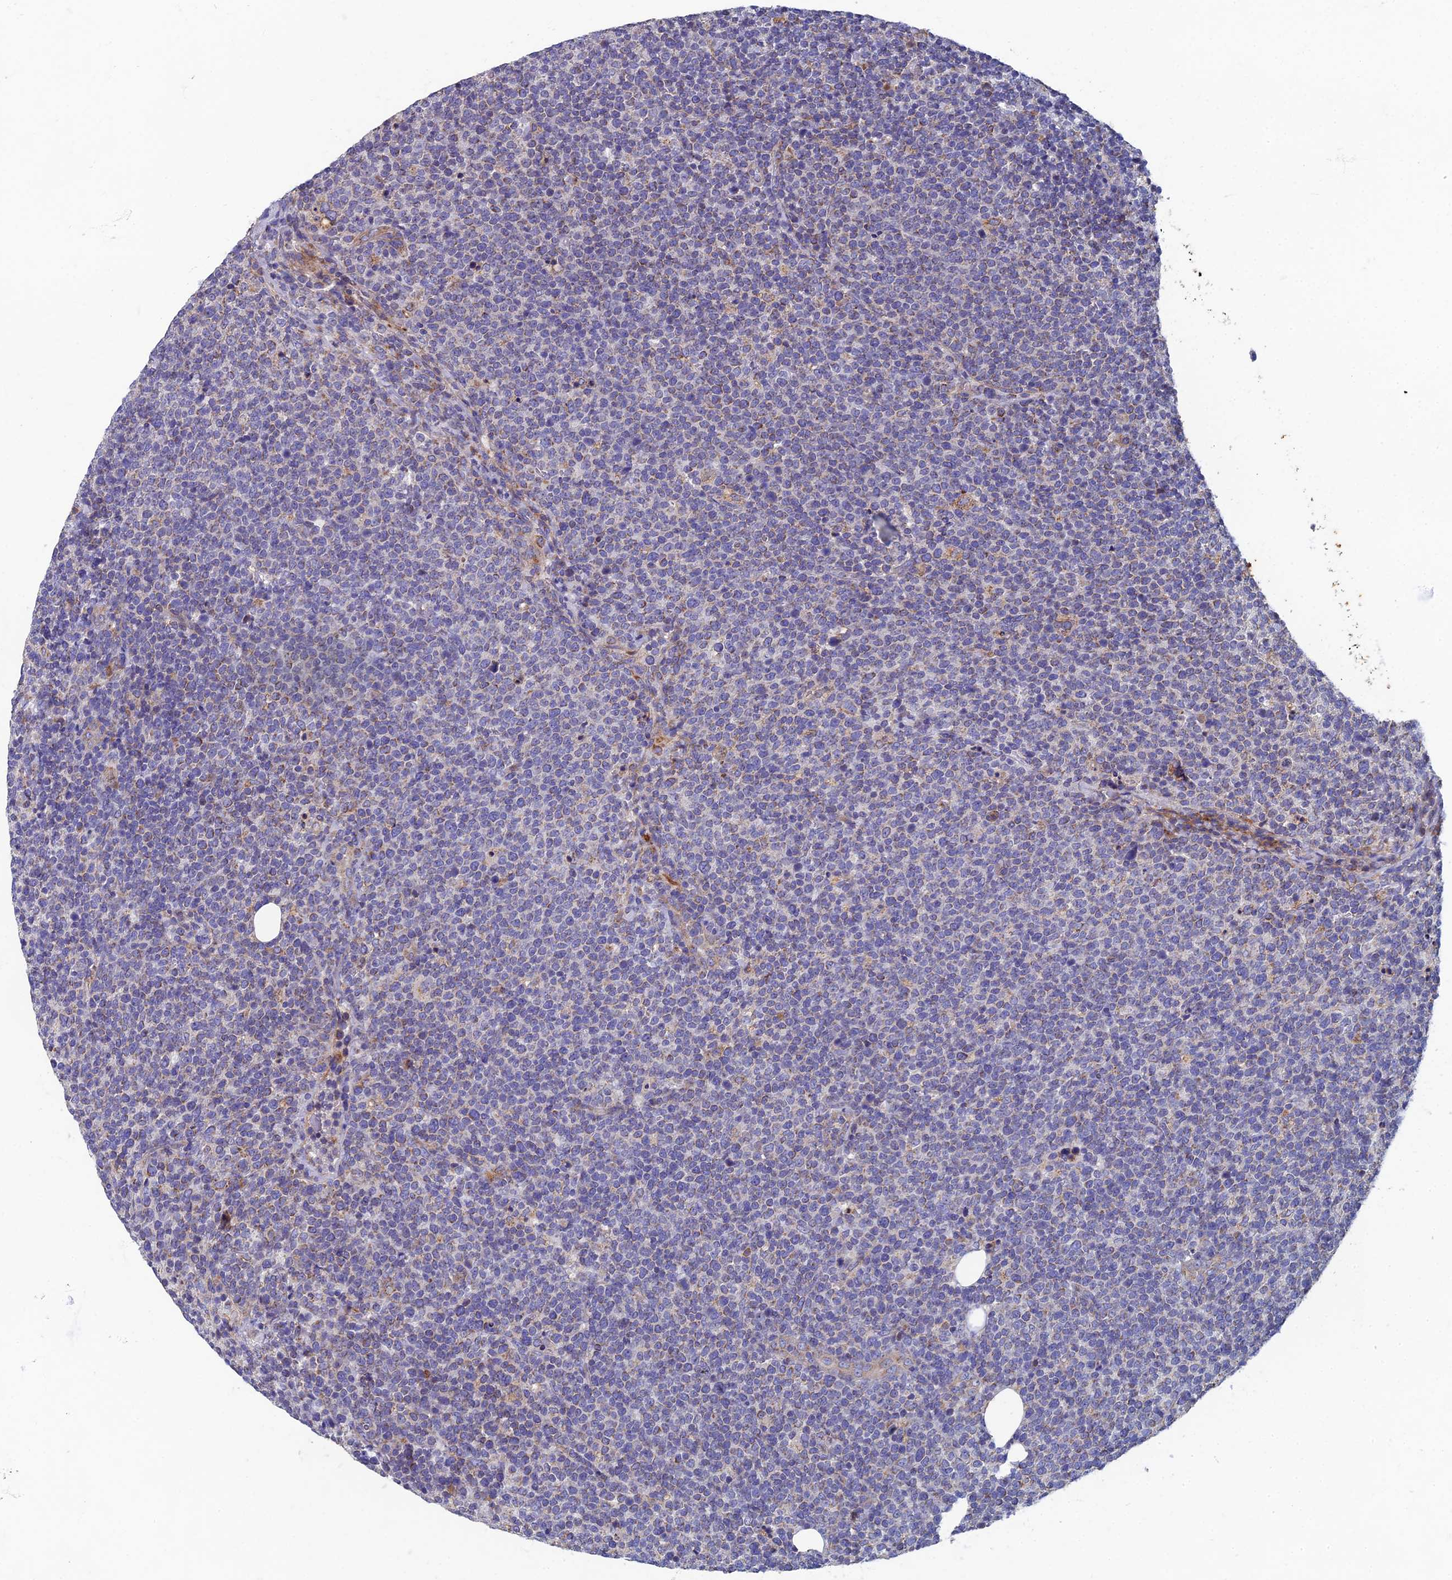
{"staining": {"intensity": "negative", "quantity": "none", "location": "none"}, "tissue": "lymphoma", "cell_type": "Tumor cells", "image_type": "cancer", "snomed": [{"axis": "morphology", "description": "Malignant lymphoma, non-Hodgkin's type, High grade"}, {"axis": "topography", "description": "Lymph node"}], "caption": "Lymphoma stained for a protein using immunohistochemistry (IHC) displays no positivity tumor cells.", "gene": "RNASEK", "patient": {"sex": "male", "age": 61}}